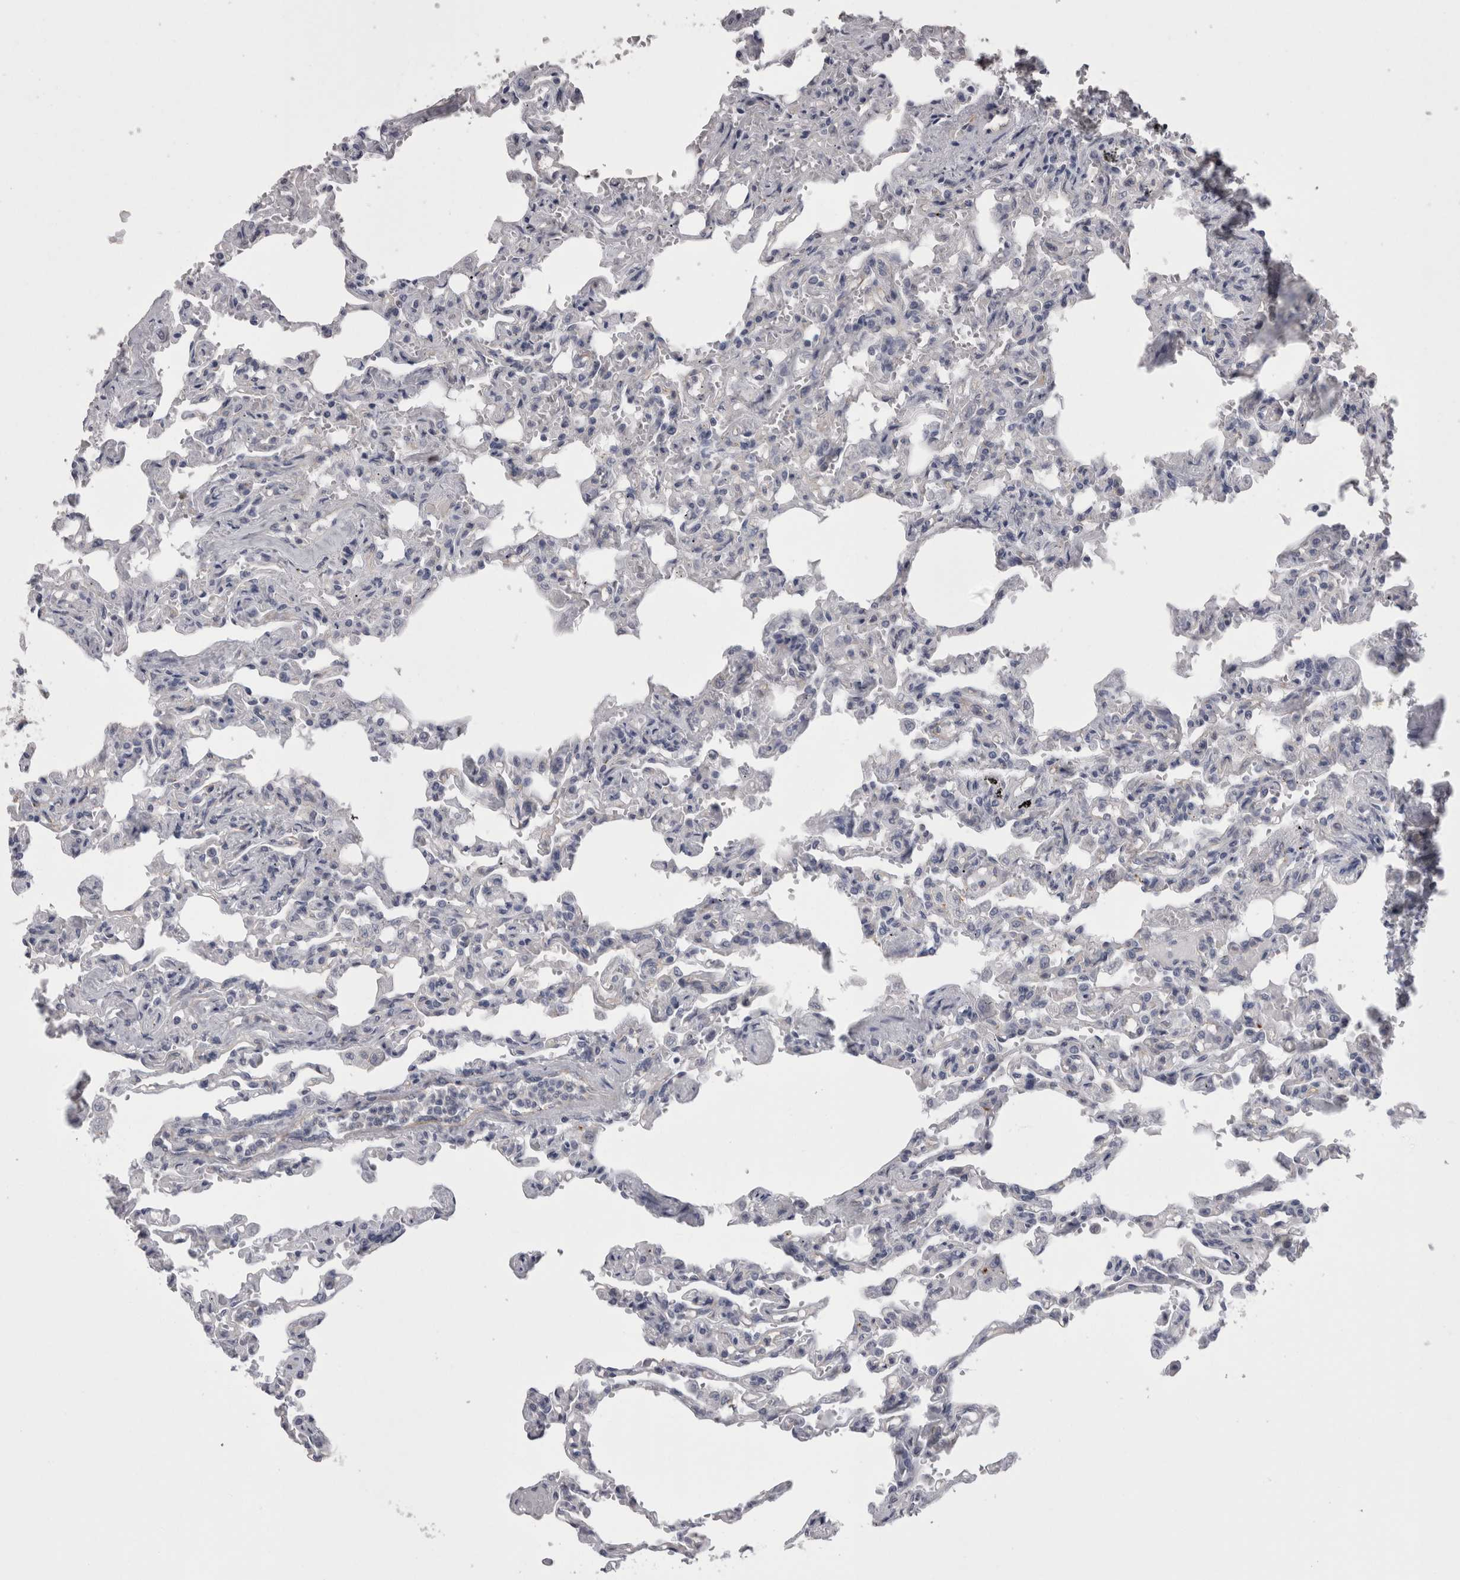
{"staining": {"intensity": "negative", "quantity": "none", "location": "none"}, "tissue": "lung", "cell_type": "Alveolar cells", "image_type": "normal", "snomed": [{"axis": "morphology", "description": "Normal tissue, NOS"}, {"axis": "topography", "description": "Lung"}], "caption": "This is a photomicrograph of IHC staining of unremarkable lung, which shows no staining in alveolar cells.", "gene": "LYZL6", "patient": {"sex": "male", "age": 21}}